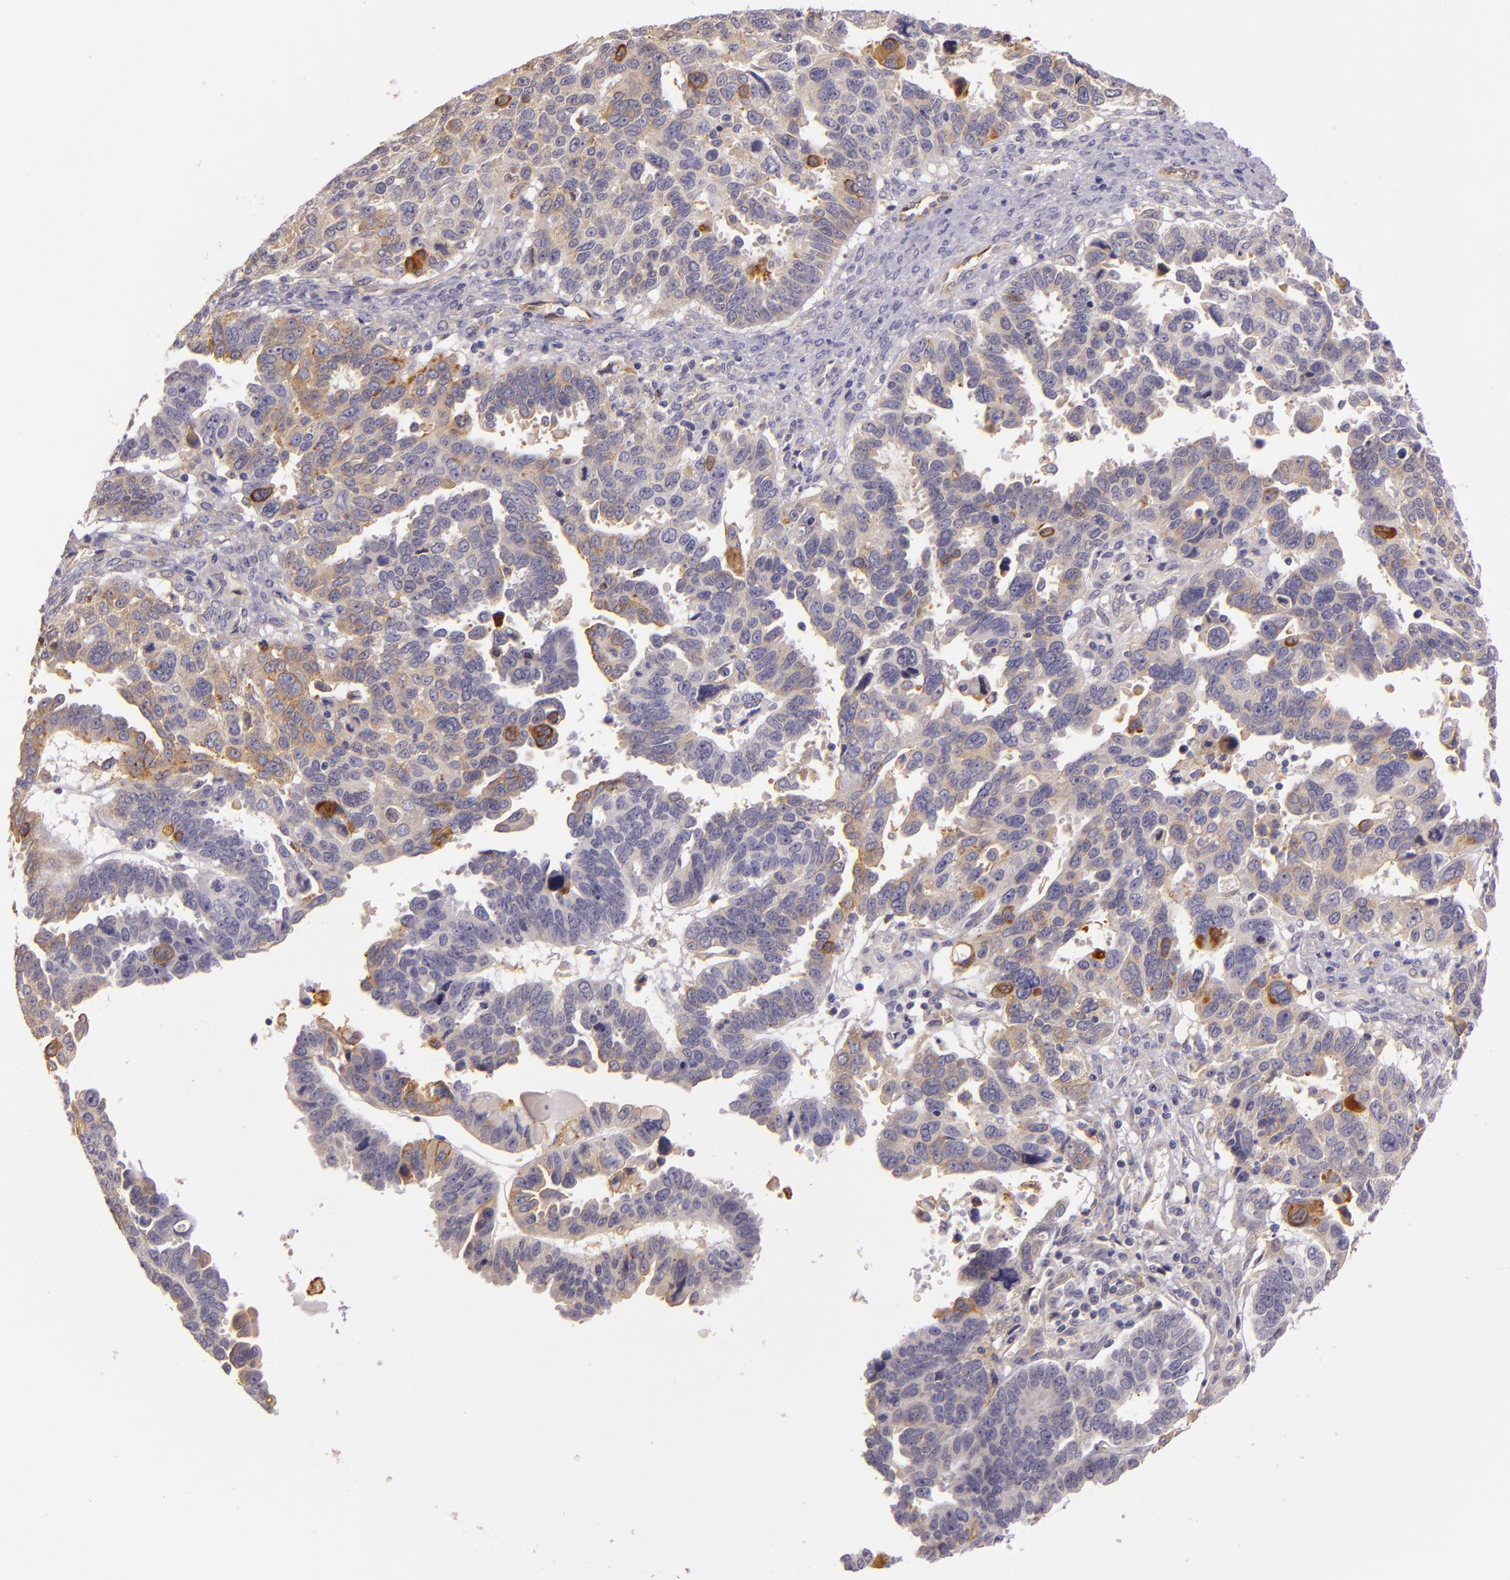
{"staining": {"intensity": "moderate", "quantity": "<25%", "location": "cytoplasmic/membranous"}, "tissue": "ovarian cancer", "cell_type": "Tumor cells", "image_type": "cancer", "snomed": [{"axis": "morphology", "description": "Carcinoma, endometroid"}, {"axis": "morphology", "description": "Cystadenocarcinoma, serous, NOS"}, {"axis": "topography", "description": "Ovary"}], "caption": "A histopathology image showing moderate cytoplasmic/membranous staining in approximately <25% of tumor cells in endometroid carcinoma (ovarian), as visualized by brown immunohistochemical staining.", "gene": "CTSF", "patient": {"sex": "female", "age": 45}}